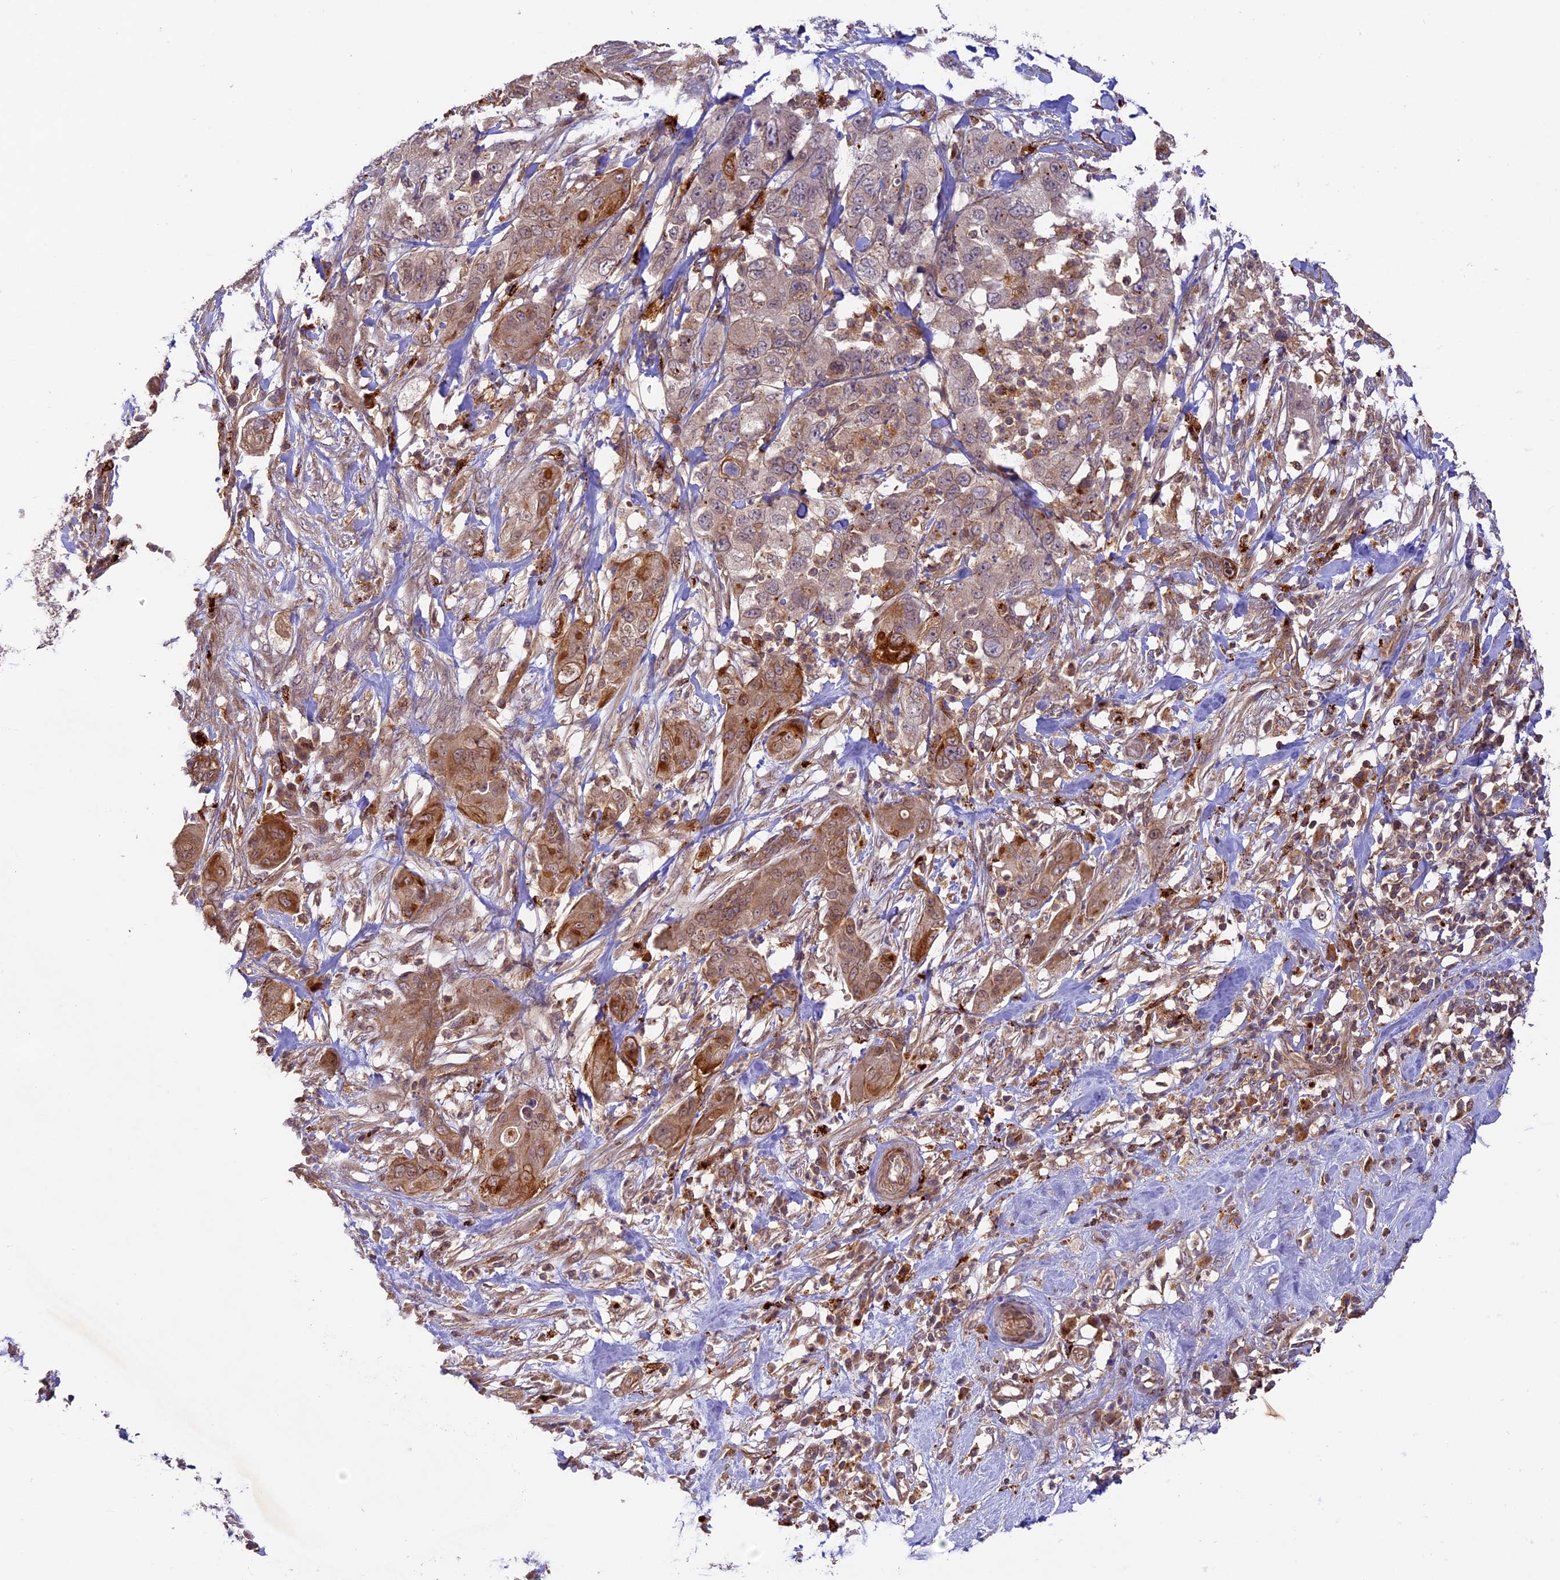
{"staining": {"intensity": "moderate", "quantity": "25%-75%", "location": "cytoplasmic/membranous"}, "tissue": "pancreatic cancer", "cell_type": "Tumor cells", "image_type": "cancer", "snomed": [{"axis": "morphology", "description": "Adenocarcinoma, NOS"}, {"axis": "topography", "description": "Pancreas"}], "caption": "Immunohistochemical staining of human pancreatic cancer (adenocarcinoma) reveals medium levels of moderate cytoplasmic/membranous staining in about 25%-75% of tumor cells.", "gene": "DGKH", "patient": {"sex": "female", "age": 78}}